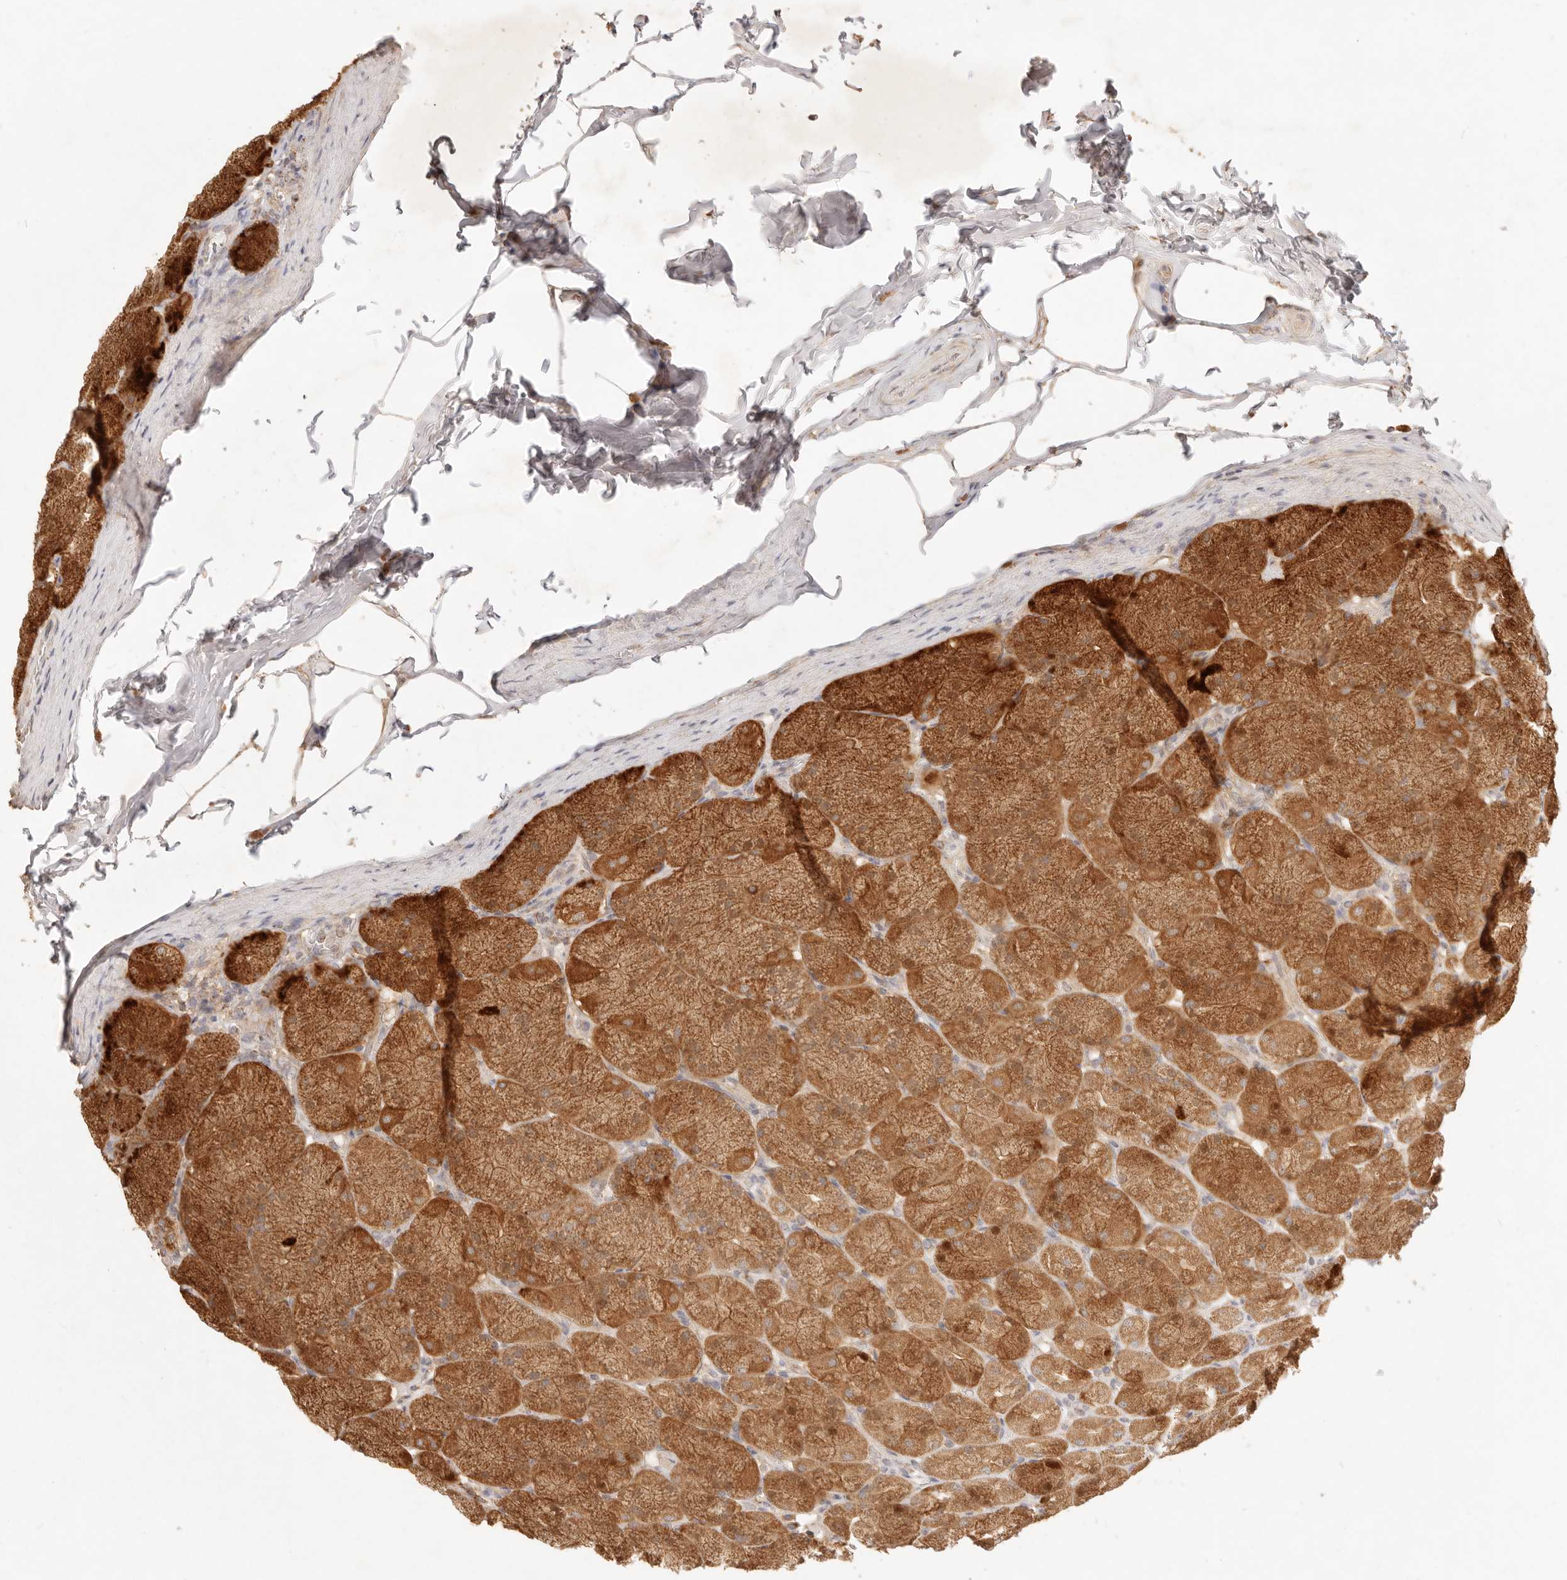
{"staining": {"intensity": "moderate", "quantity": ">75%", "location": "cytoplasmic/membranous"}, "tissue": "stomach", "cell_type": "Glandular cells", "image_type": "normal", "snomed": [{"axis": "morphology", "description": "Normal tissue, NOS"}, {"axis": "topography", "description": "Stomach, upper"}], "caption": "An immunohistochemistry image of normal tissue is shown. Protein staining in brown labels moderate cytoplasmic/membranous positivity in stomach within glandular cells.", "gene": "CPLANE2", "patient": {"sex": "female", "age": 56}}